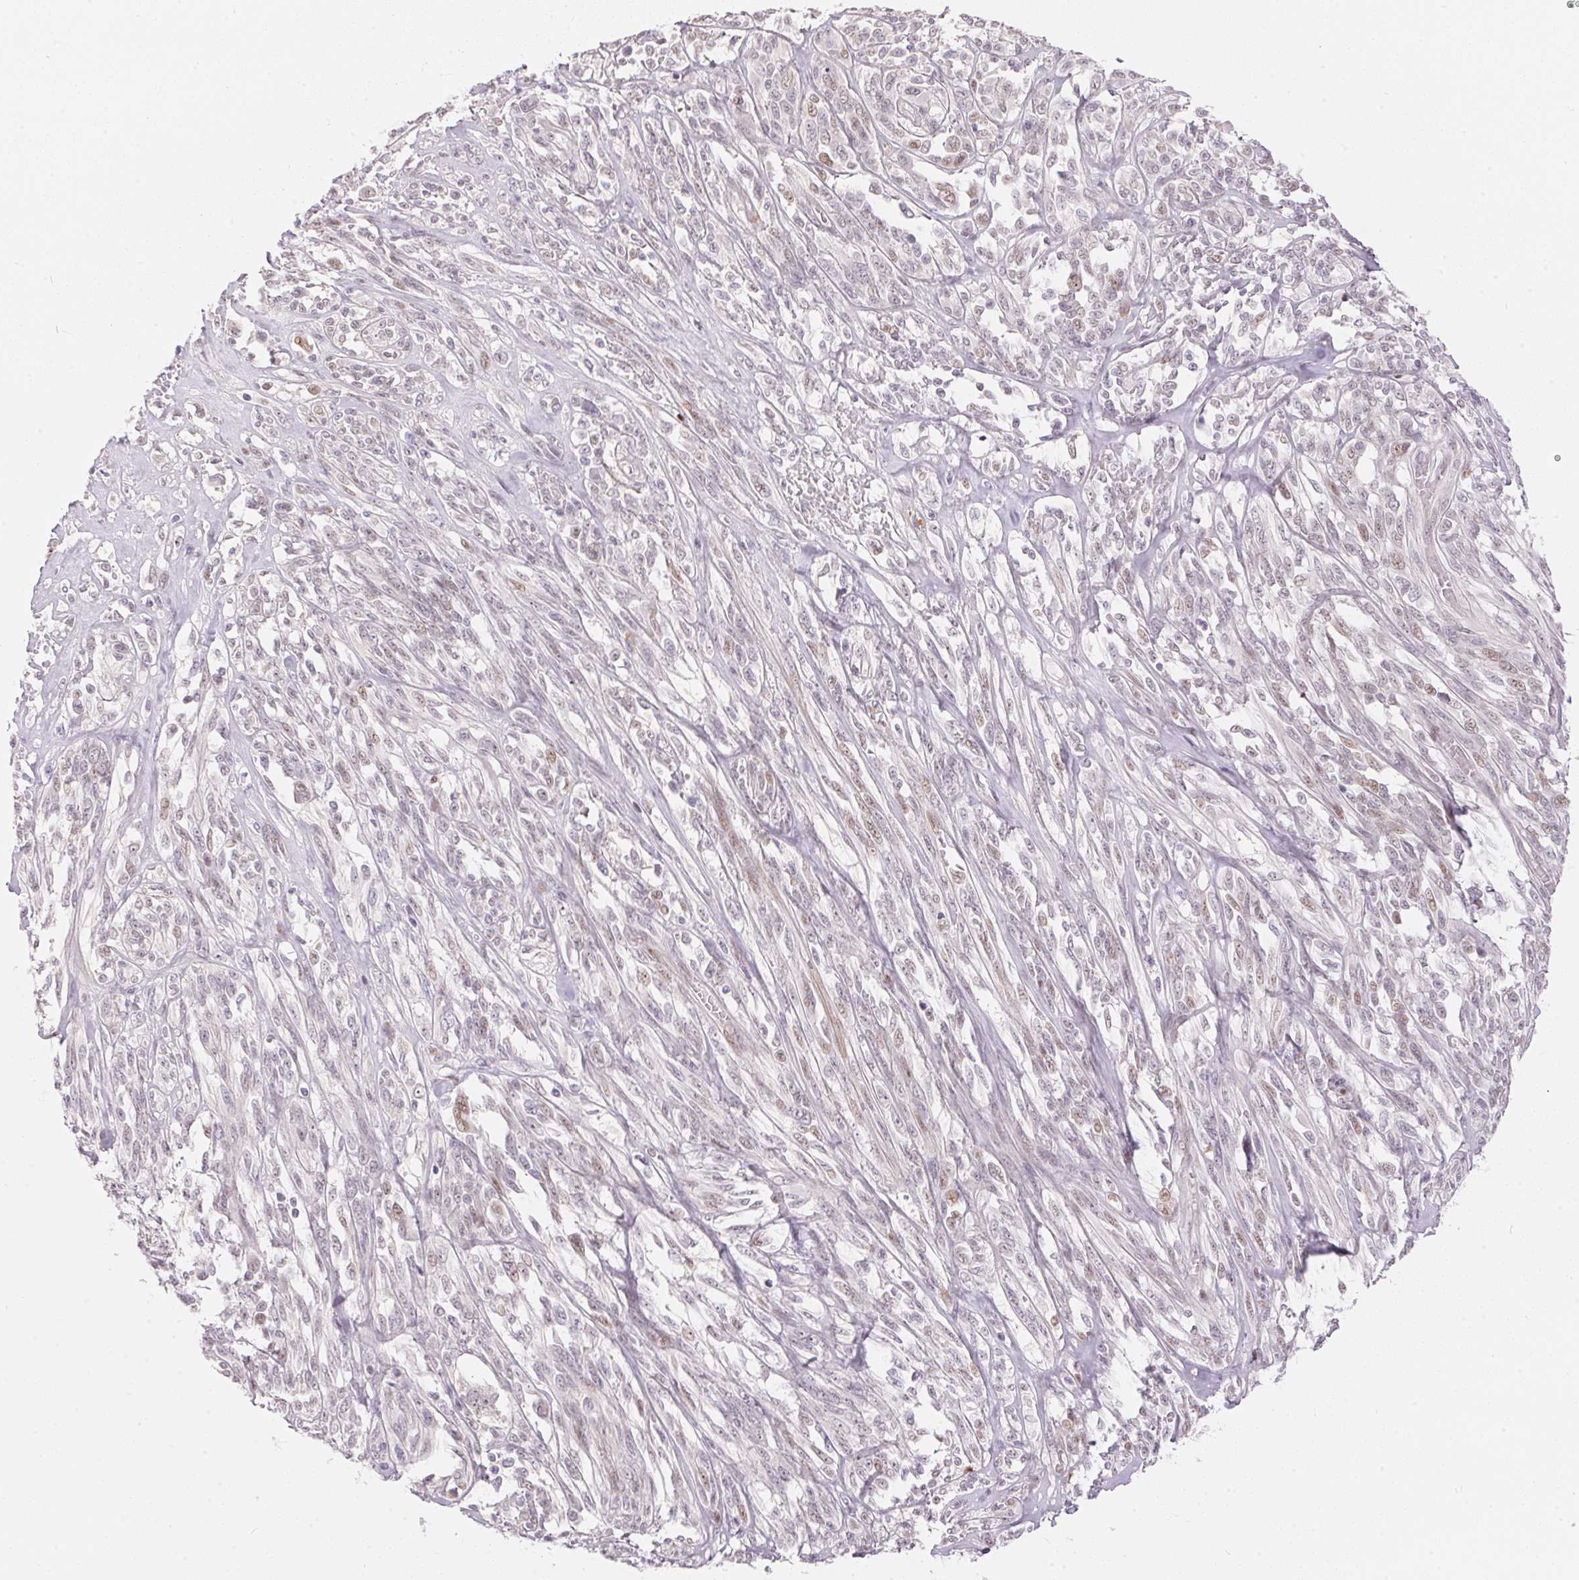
{"staining": {"intensity": "weak", "quantity": "<25%", "location": "nuclear"}, "tissue": "melanoma", "cell_type": "Tumor cells", "image_type": "cancer", "snomed": [{"axis": "morphology", "description": "Malignant melanoma, NOS"}, {"axis": "topography", "description": "Skin"}], "caption": "A high-resolution image shows immunohistochemistry staining of malignant melanoma, which displays no significant positivity in tumor cells.", "gene": "GDAP1L1", "patient": {"sex": "female", "age": 91}}